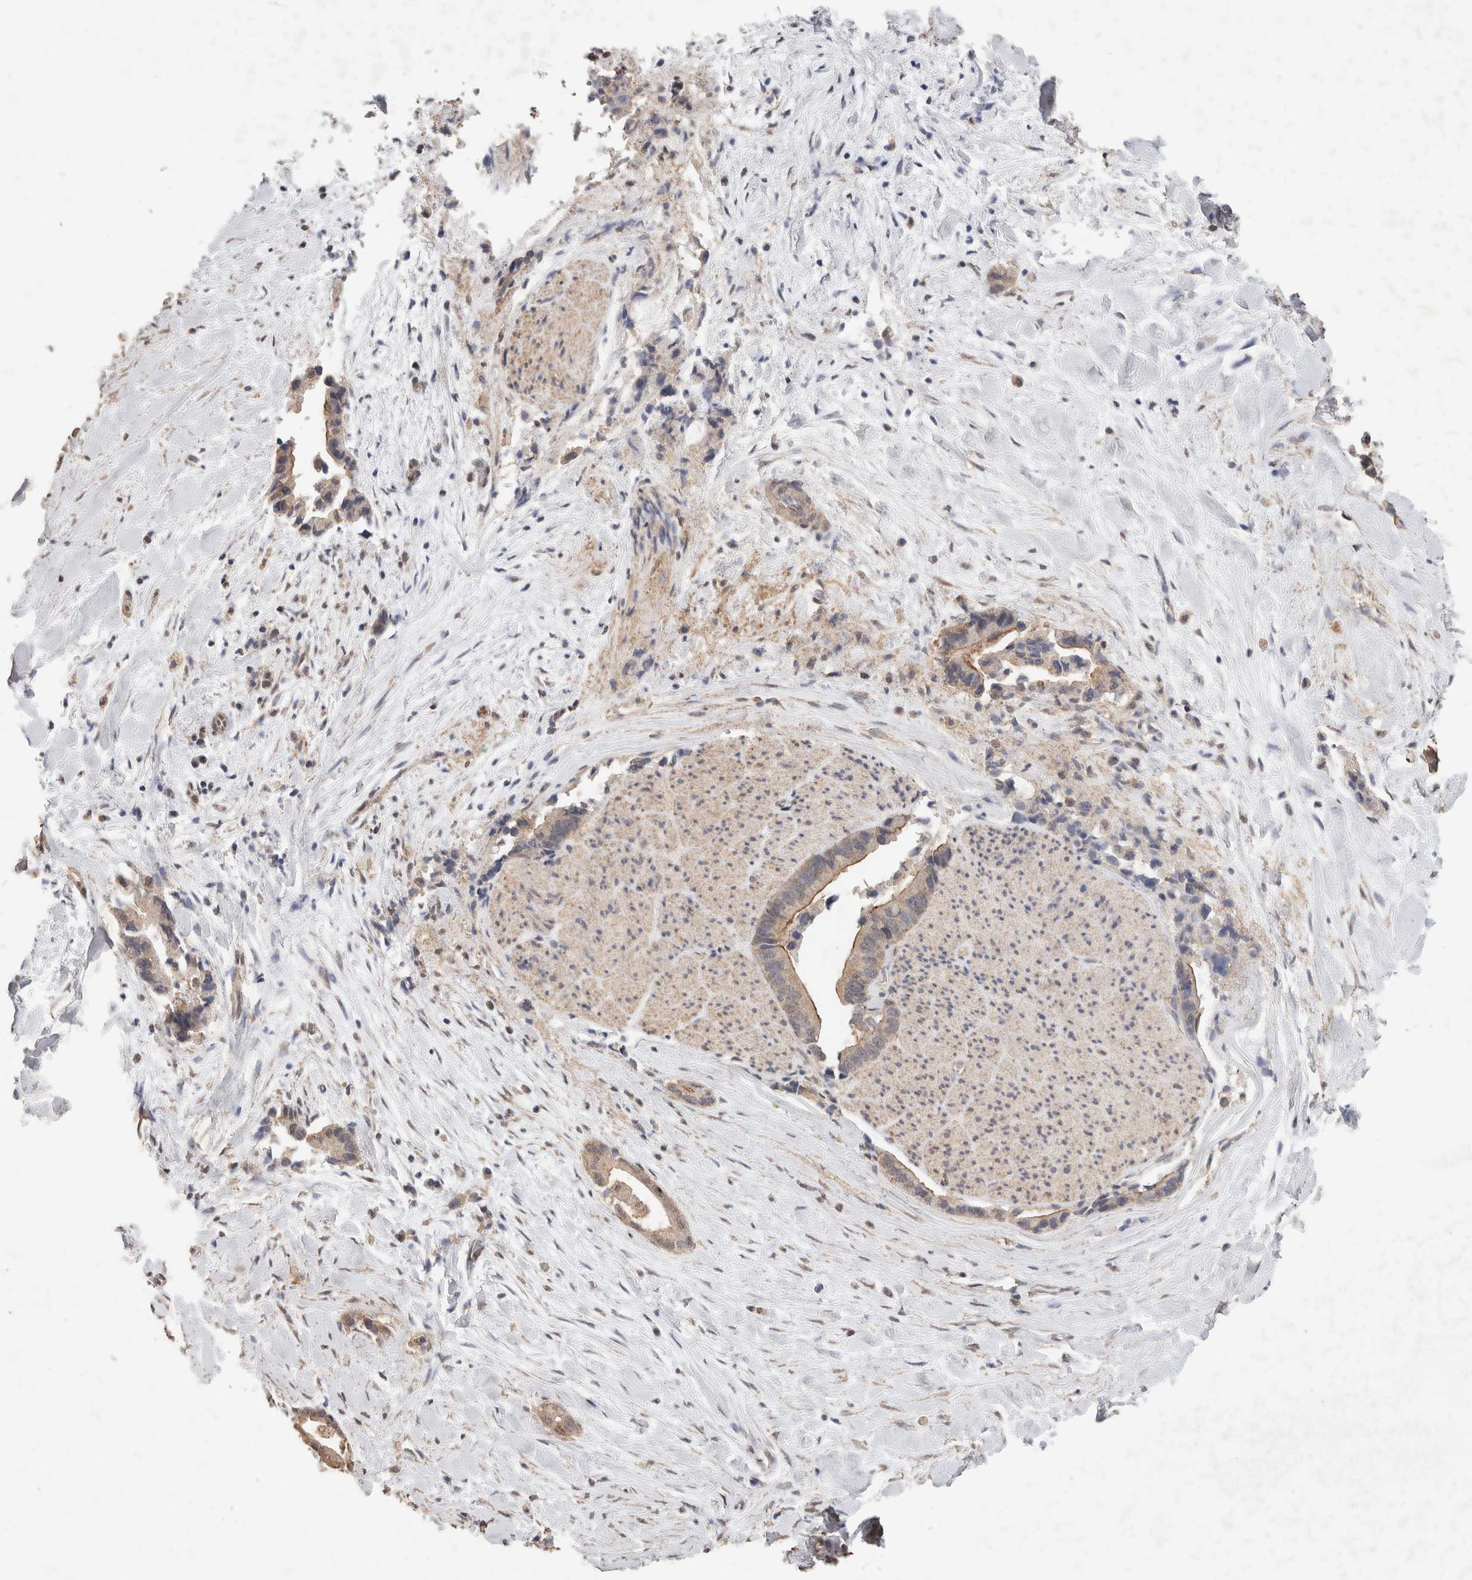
{"staining": {"intensity": "weak", "quantity": ">75%", "location": "cytoplasmic/membranous"}, "tissue": "liver cancer", "cell_type": "Tumor cells", "image_type": "cancer", "snomed": [{"axis": "morphology", "description": "Cholangiocarcinoma"}, {"axis": "topography", "description": "Liver"}], "caption": "Protein expression analysis of liver cholangiocarcinoma reveals weak cytoplasmic/membranous expression in about >75% of tumor cells.", "gene": "CX3CL1", "patient": {"sex": "female", "age": 55}}